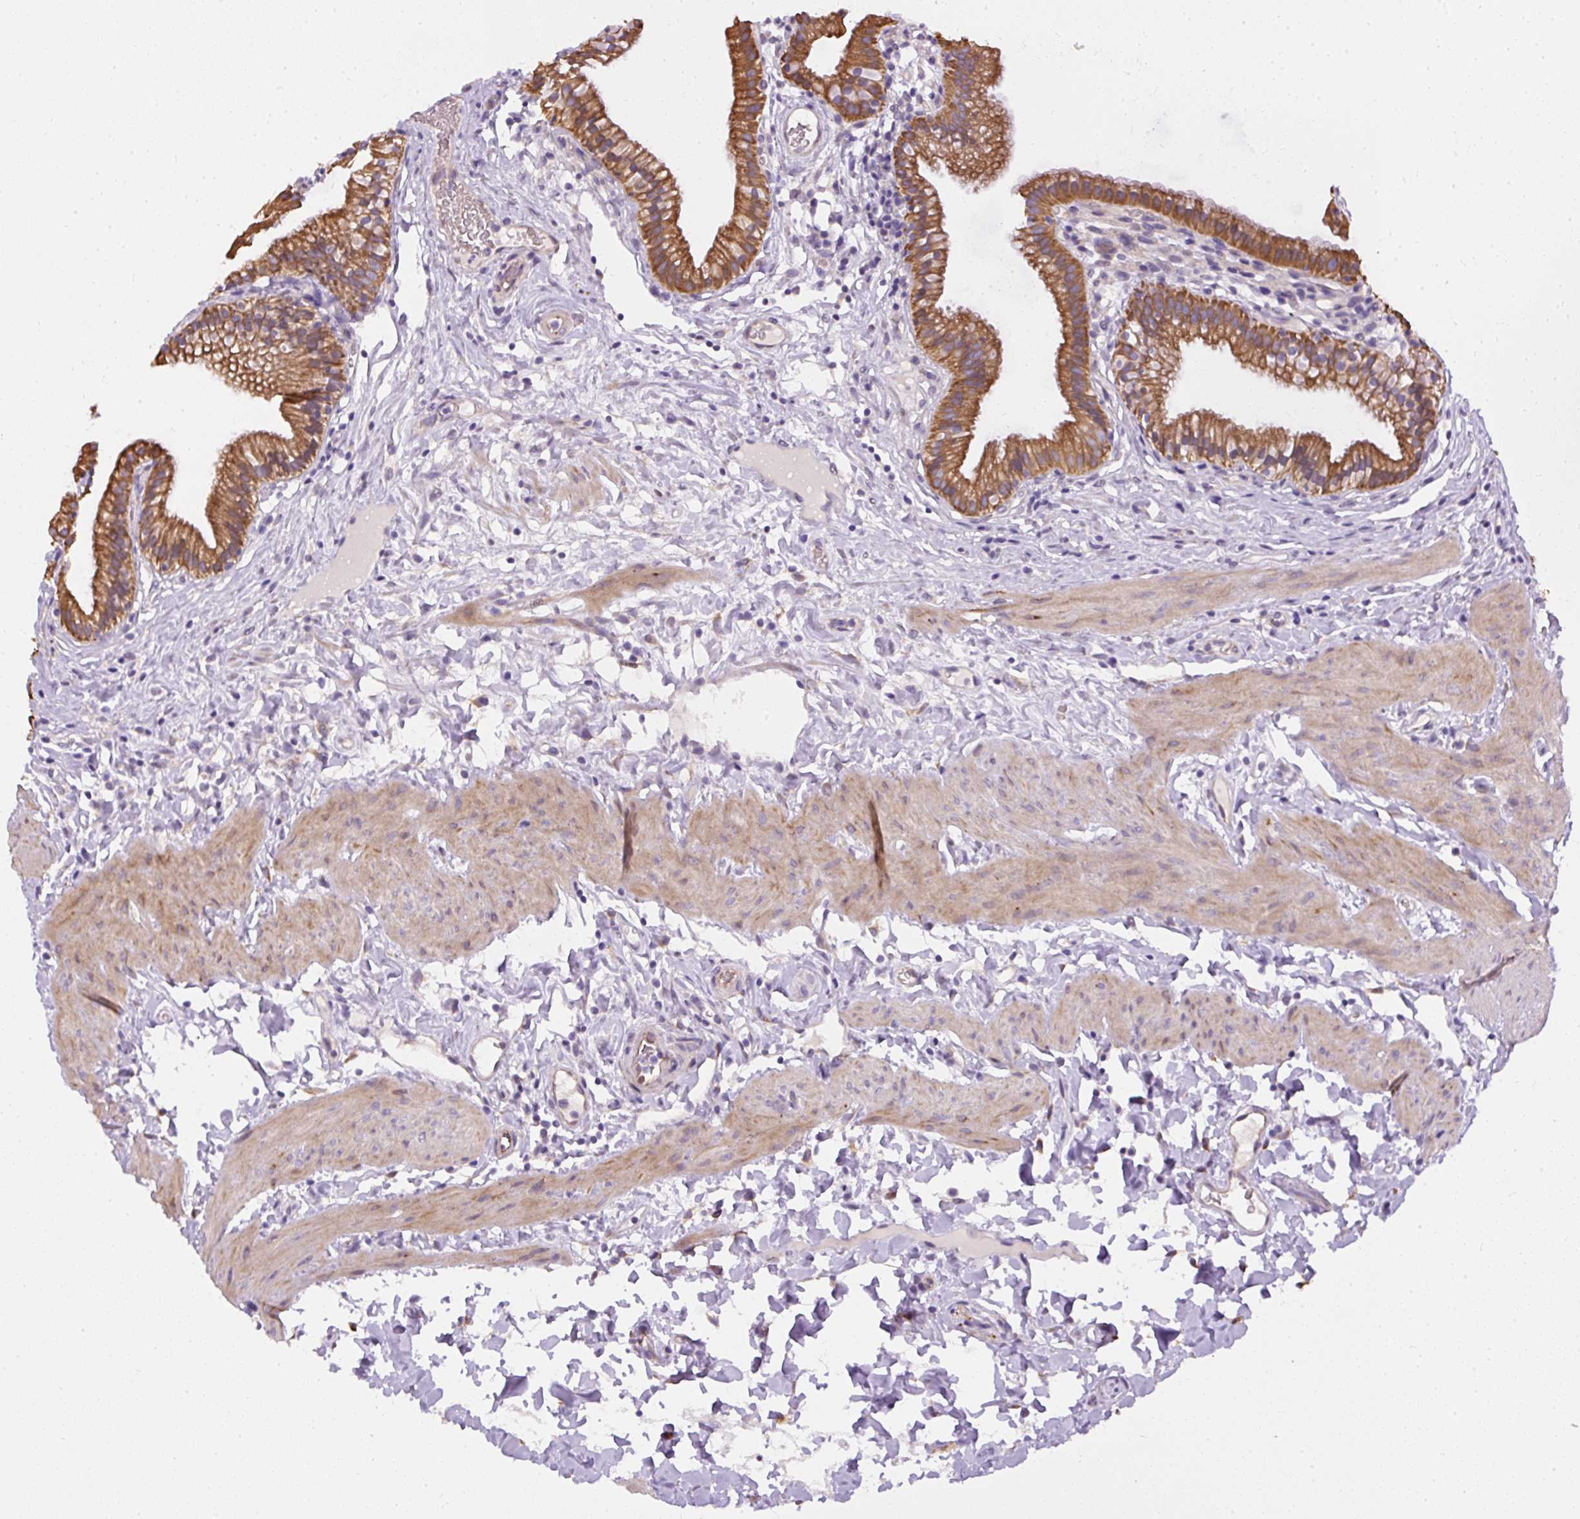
{"staining": {"intensity": "moderate", "quantity": ">75%", "location": "cytoplasmic/membranous"}, "tissue": "gallbladder", "cell_type": "Glandular cells", "image_type": "normal", "snomed": [{"axis": "morphology", "description": "Normal tissue, NOS"}, {"axis": "topography", "description": "Gallbladder"}], "caption": "A medium amount of moderate cytoplasmic/membranous positivity is seen in approximately >75% of glandular cells in benign gallbladder.", "gene": "FAM149A", "patient": {"sex": "female", "age": 46}}